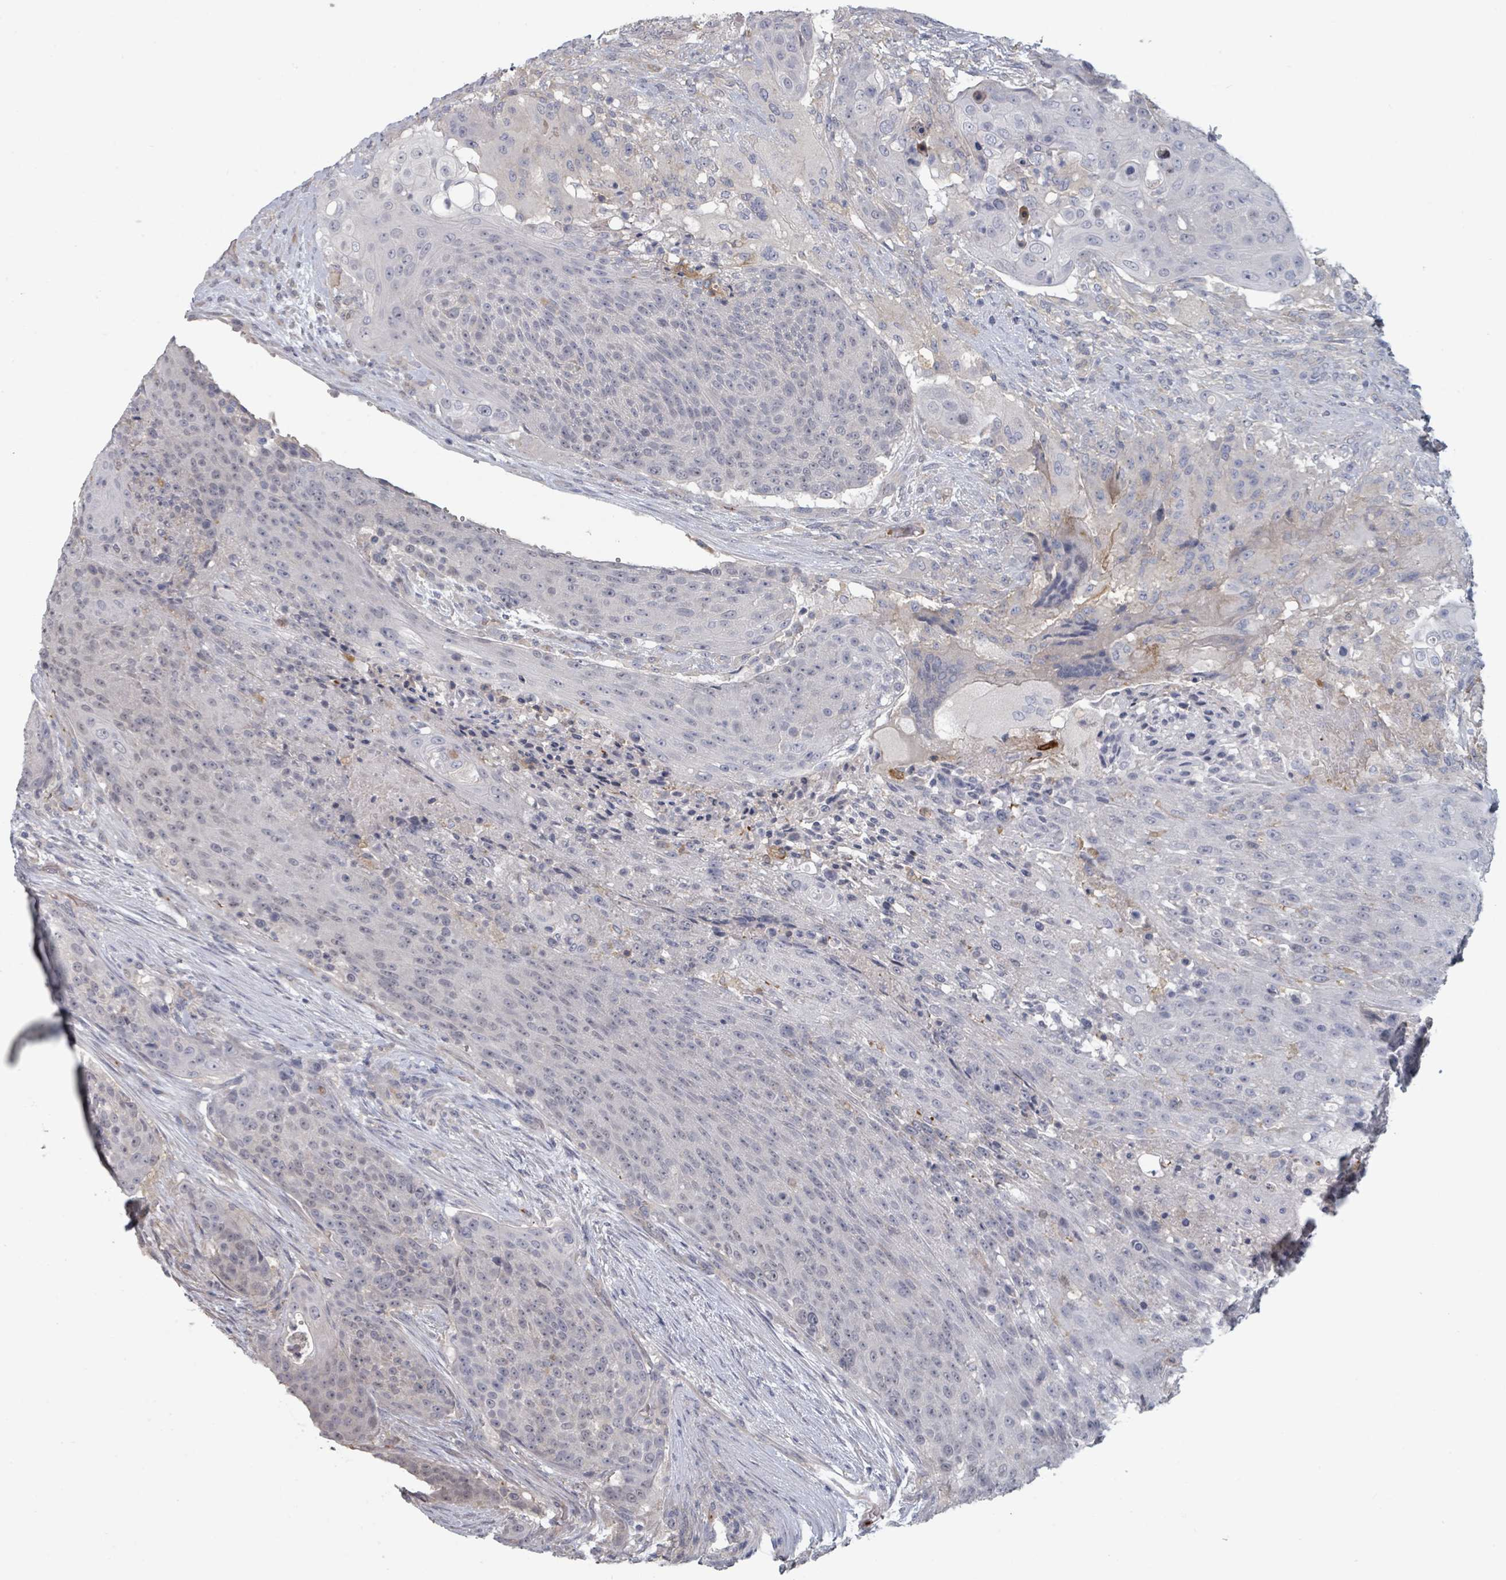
{"staining": {"intensity": "negative", "quantity": "none", "location": "none"}, "tissue": "urothelial cancer", "cell_type": "Tumor cells", "image_type": "cancer", "snomed": [{"axis": "morphology", "description": "Urothelial carcinoma, High grade"}, {"axis": "topography", "description": "Urinary bladder"}], "caption": "IHC histopathology image of urothelial cancer stained for a protein (brown), which exhibits no positivity in tumor cells. The staining is performed using DAB brown chromogen with nuclei counter-stained in using hematoxylin.", "gene": "PLAUR", "patient": {"sex": "female", "age": 63}}